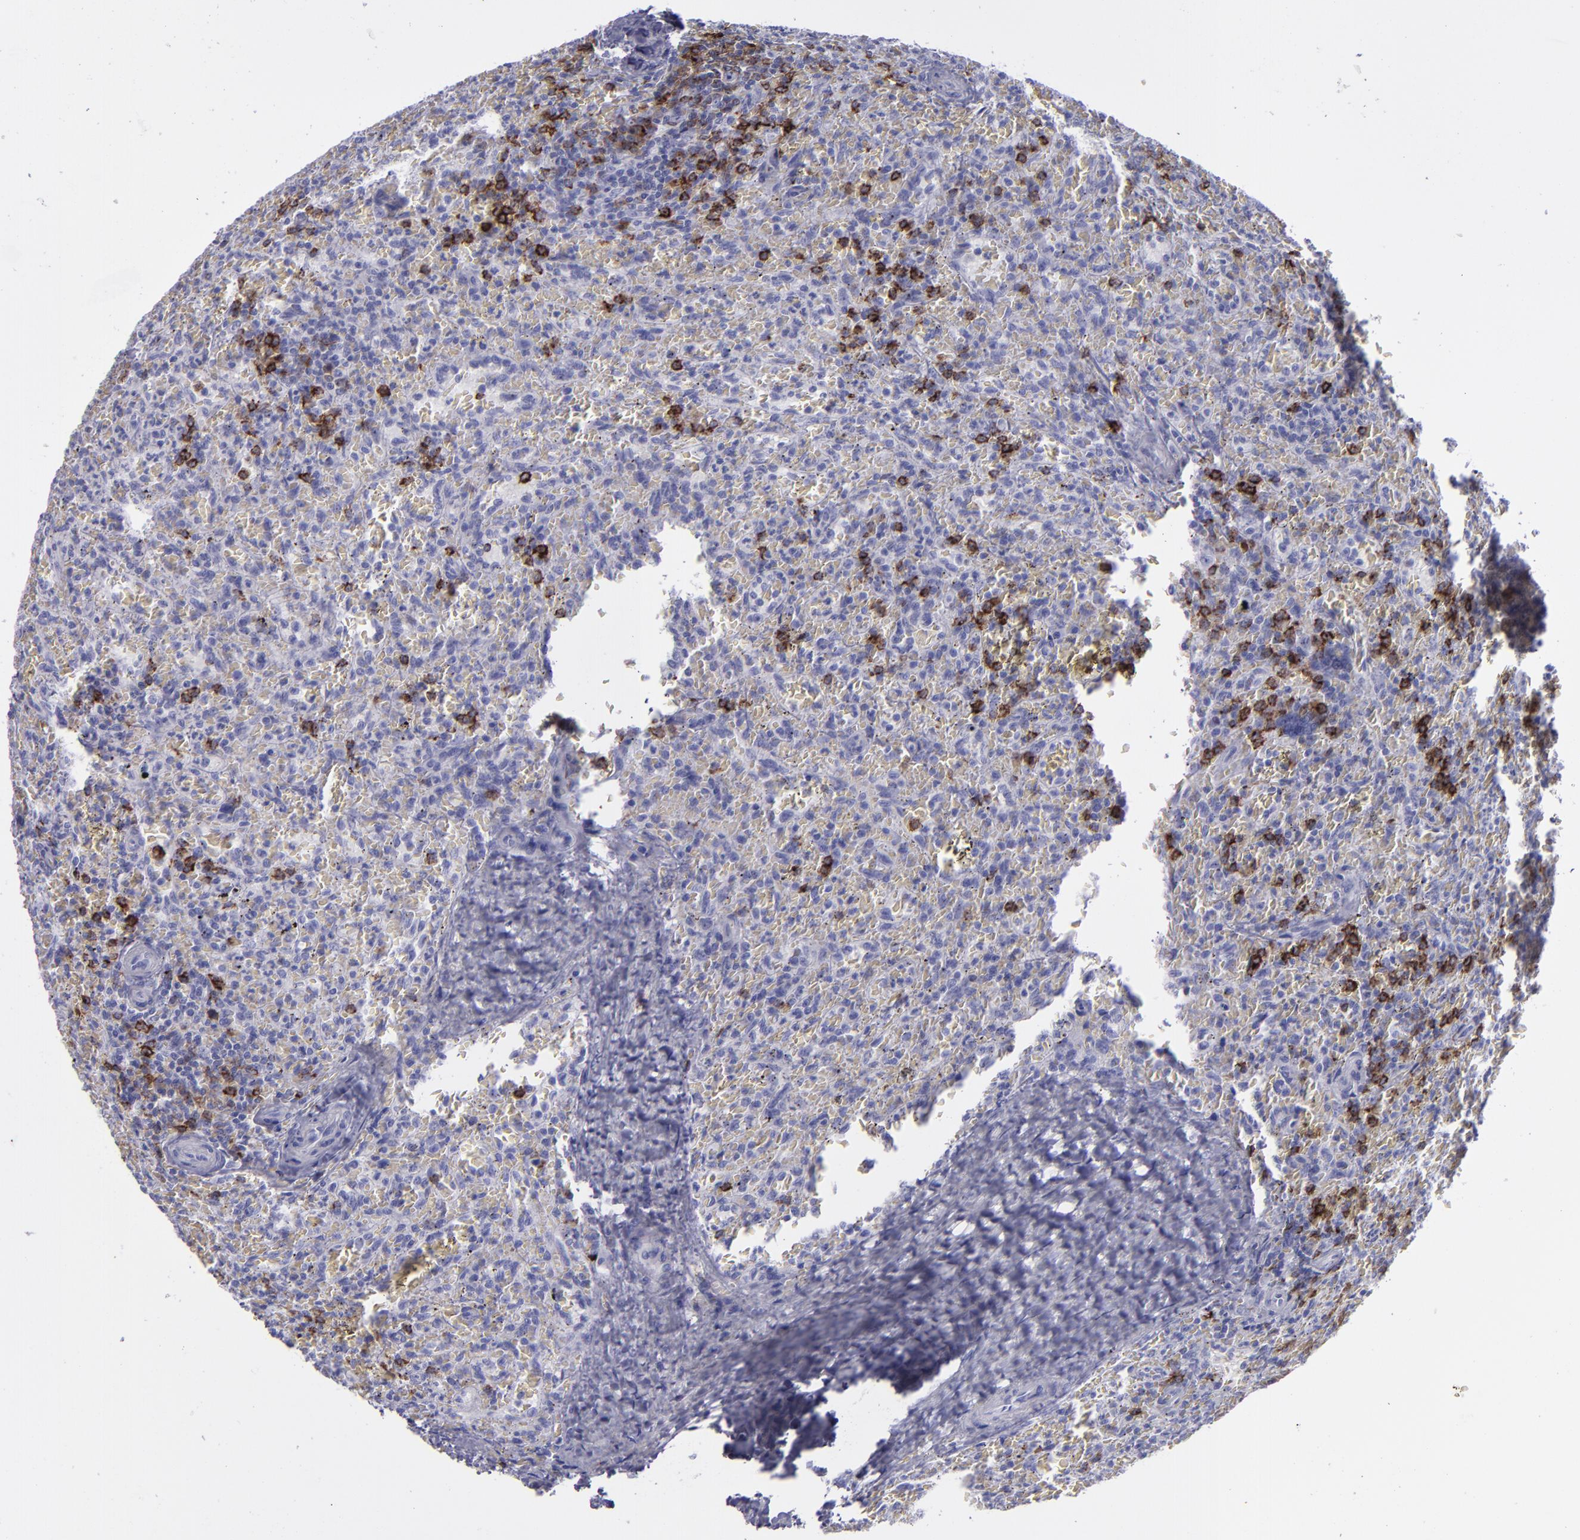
{"staining": {"intensity": "moderate", "quantity": "<25%", "location": "cytoplasmic/membranous"}, "tissue": "lymphoma", "cell_type": "Tumor cells", "image_type": "cancer", "snomed": [{"axis": "morphology", "description": "Malignant lymphoma, non-Hodgkin's type, Low grade"}, {"axis": "topography", "description": "Spleen"}], "caption": "The micrograph reveals a brown stain indicating the presence of a protein in the cytoplasmic/membranous of tumor cells in lymphoma. The protein is stained brown, and the nuclei are stained in blue (DAB IHC with brightfield microscopy, high magnification).", "gene": "CD22", "patient": {"sex": "female", "age": 64}}